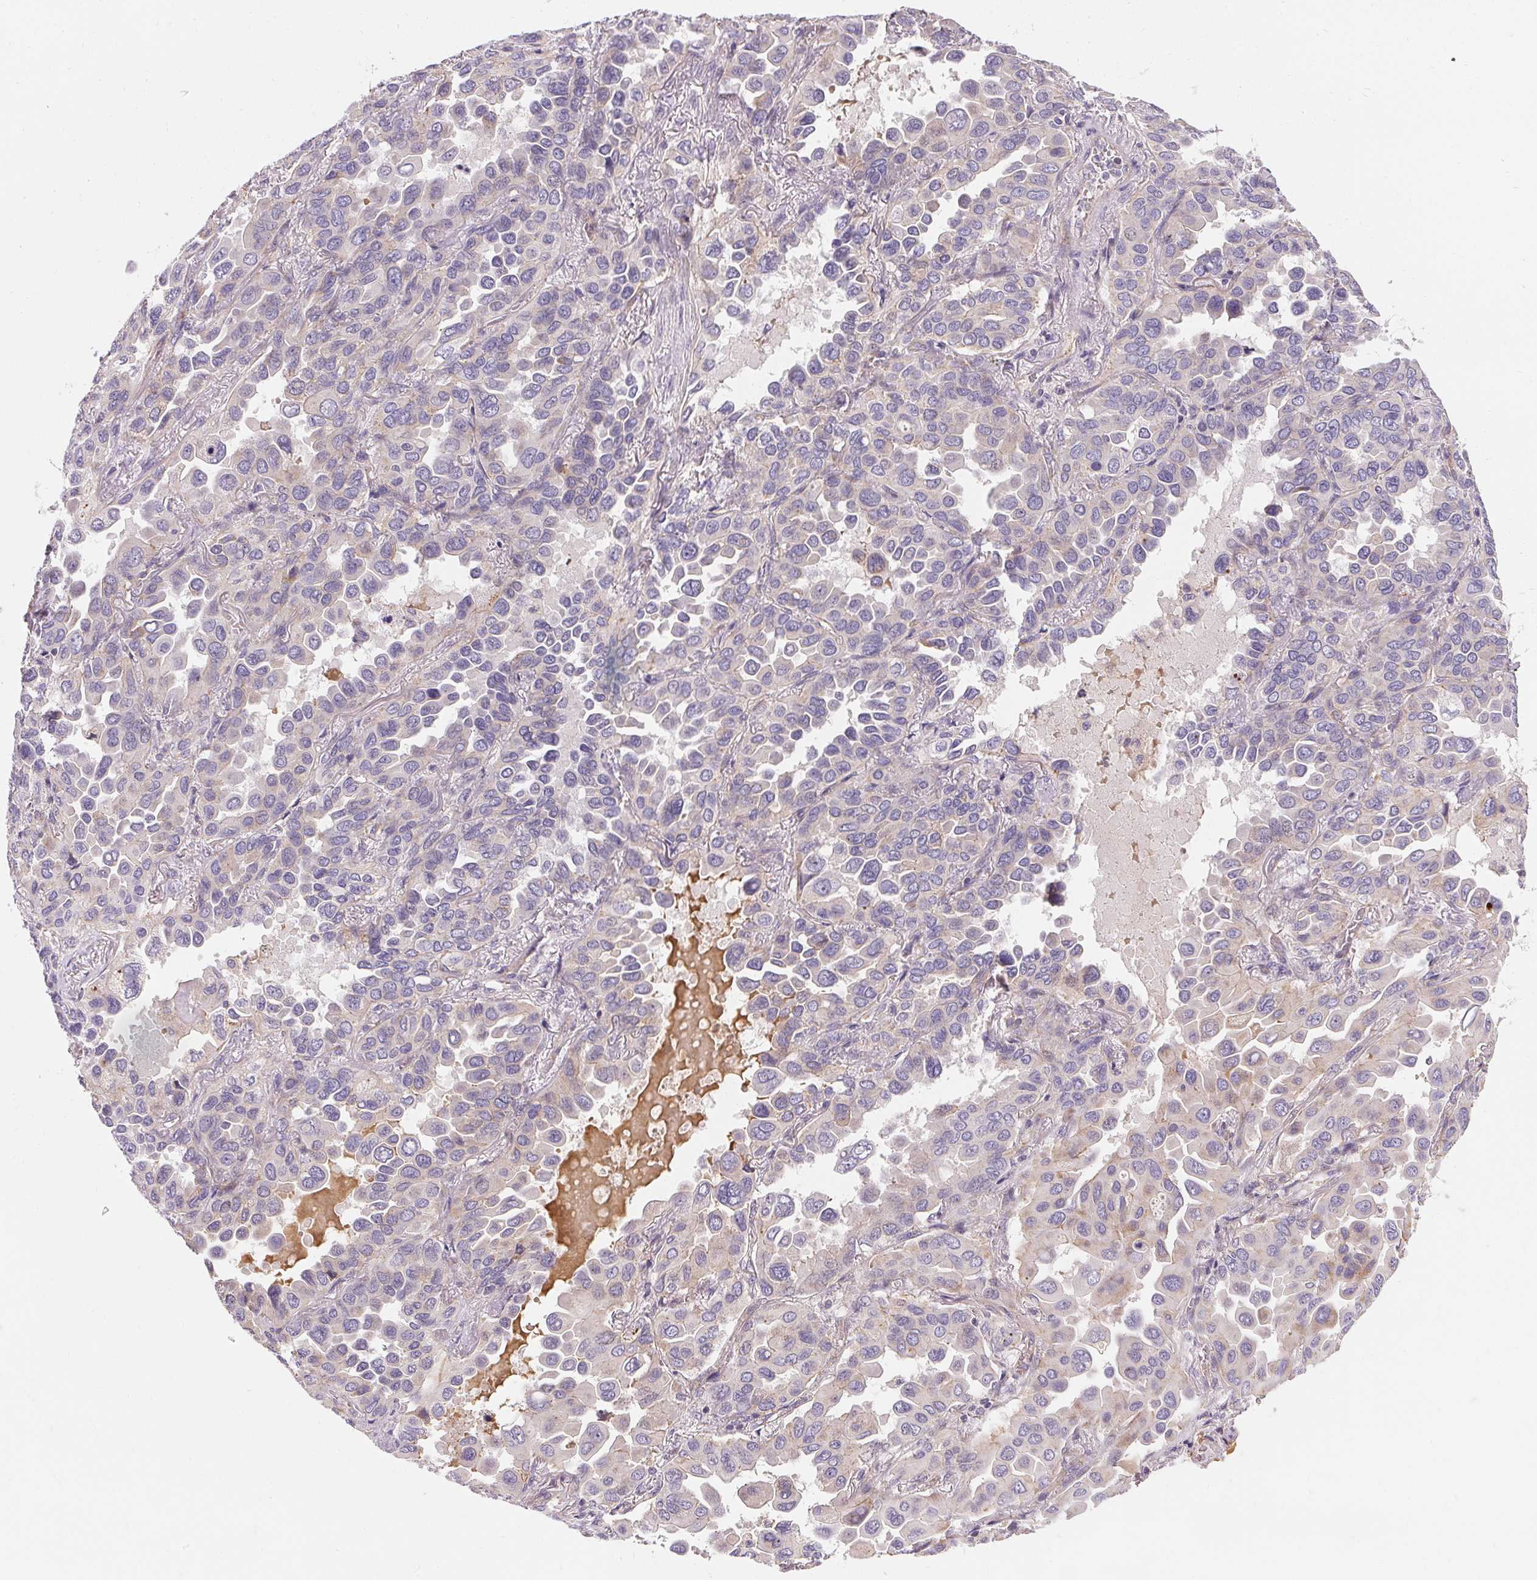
{"staining": {"intensity": "negative", "quantity": "none", "location": "none"}, "tissue": "lung cancer", "cell_type": "Tumor cells", "image_type": "cancer", "snomed": [{"axis": "morphology", "description": "Adenocarcinoma, NOS"}, {"axis": "topography", "description": "Lung"}], "caption": "Immunohistochemistry photomicrograph of human lung adenocarcinoma stained for a protein (brown), which displays no staining in tumor cells.", "gene": "APLP1", "patient": {"sex": "male", "age": 64}}